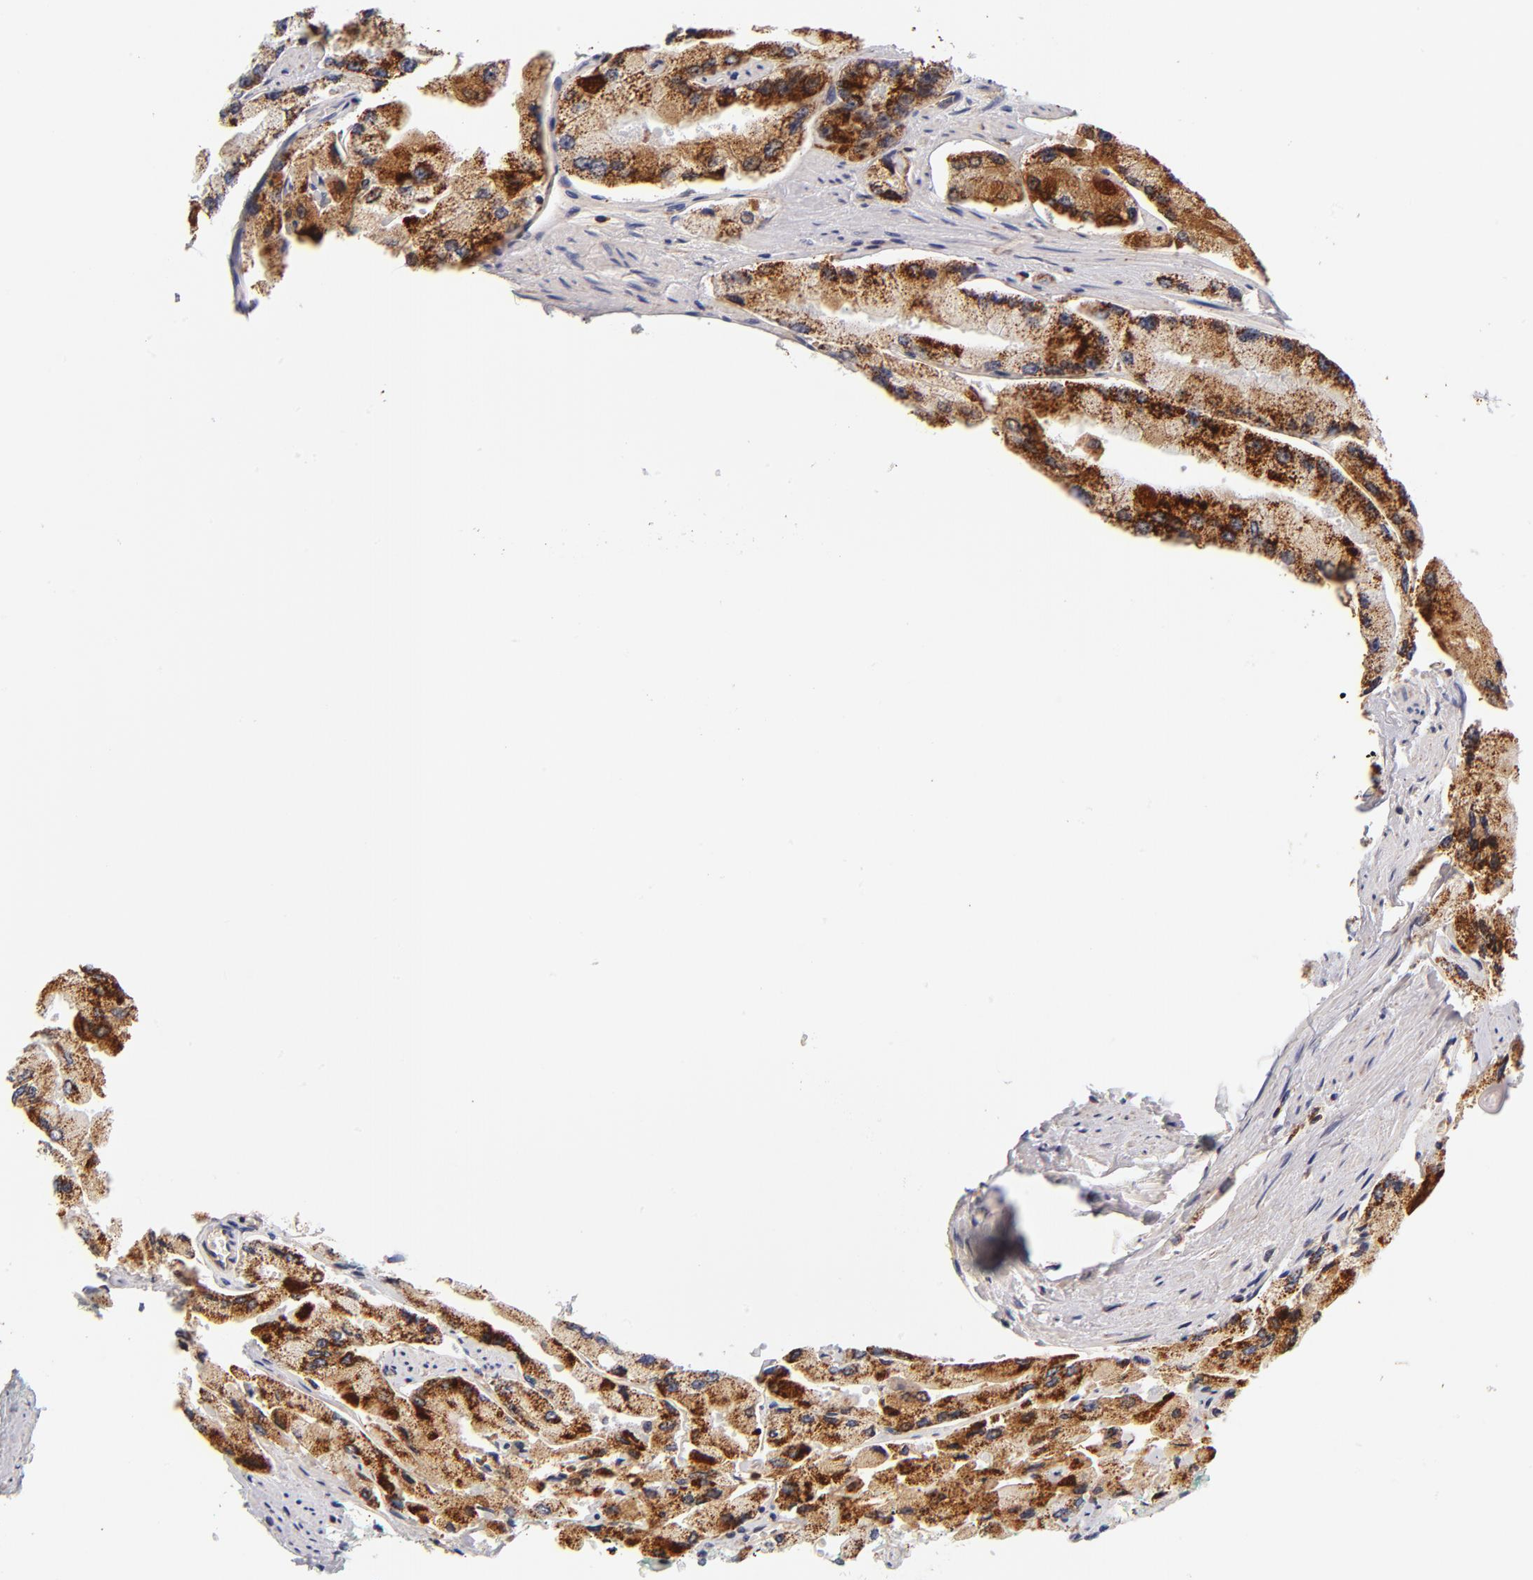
{"staining": {"intensity": "strong", "quantity": ">75%", "location": "cytoplasmic/membranous"}, "tissue": "prostate cancer", "cell_type": "Tumor cells", "image_type": "cancer", "snomed": [{"axis": "morphology", "description": "Adenocarcinoma, High grade"}, {"axis": "topography", "description": "Prostate"}], "caption": "Immunohistochemistry histopathology image of human high-grade adenocarcinoma (prostate) stained for a protein (brown), which exhibits high levels of strong cytoplasmic/membranous expression in approximately >75% of tumor cells.", "gene": "ECHS1", "patient": {"sex": "male", "age": 58}}